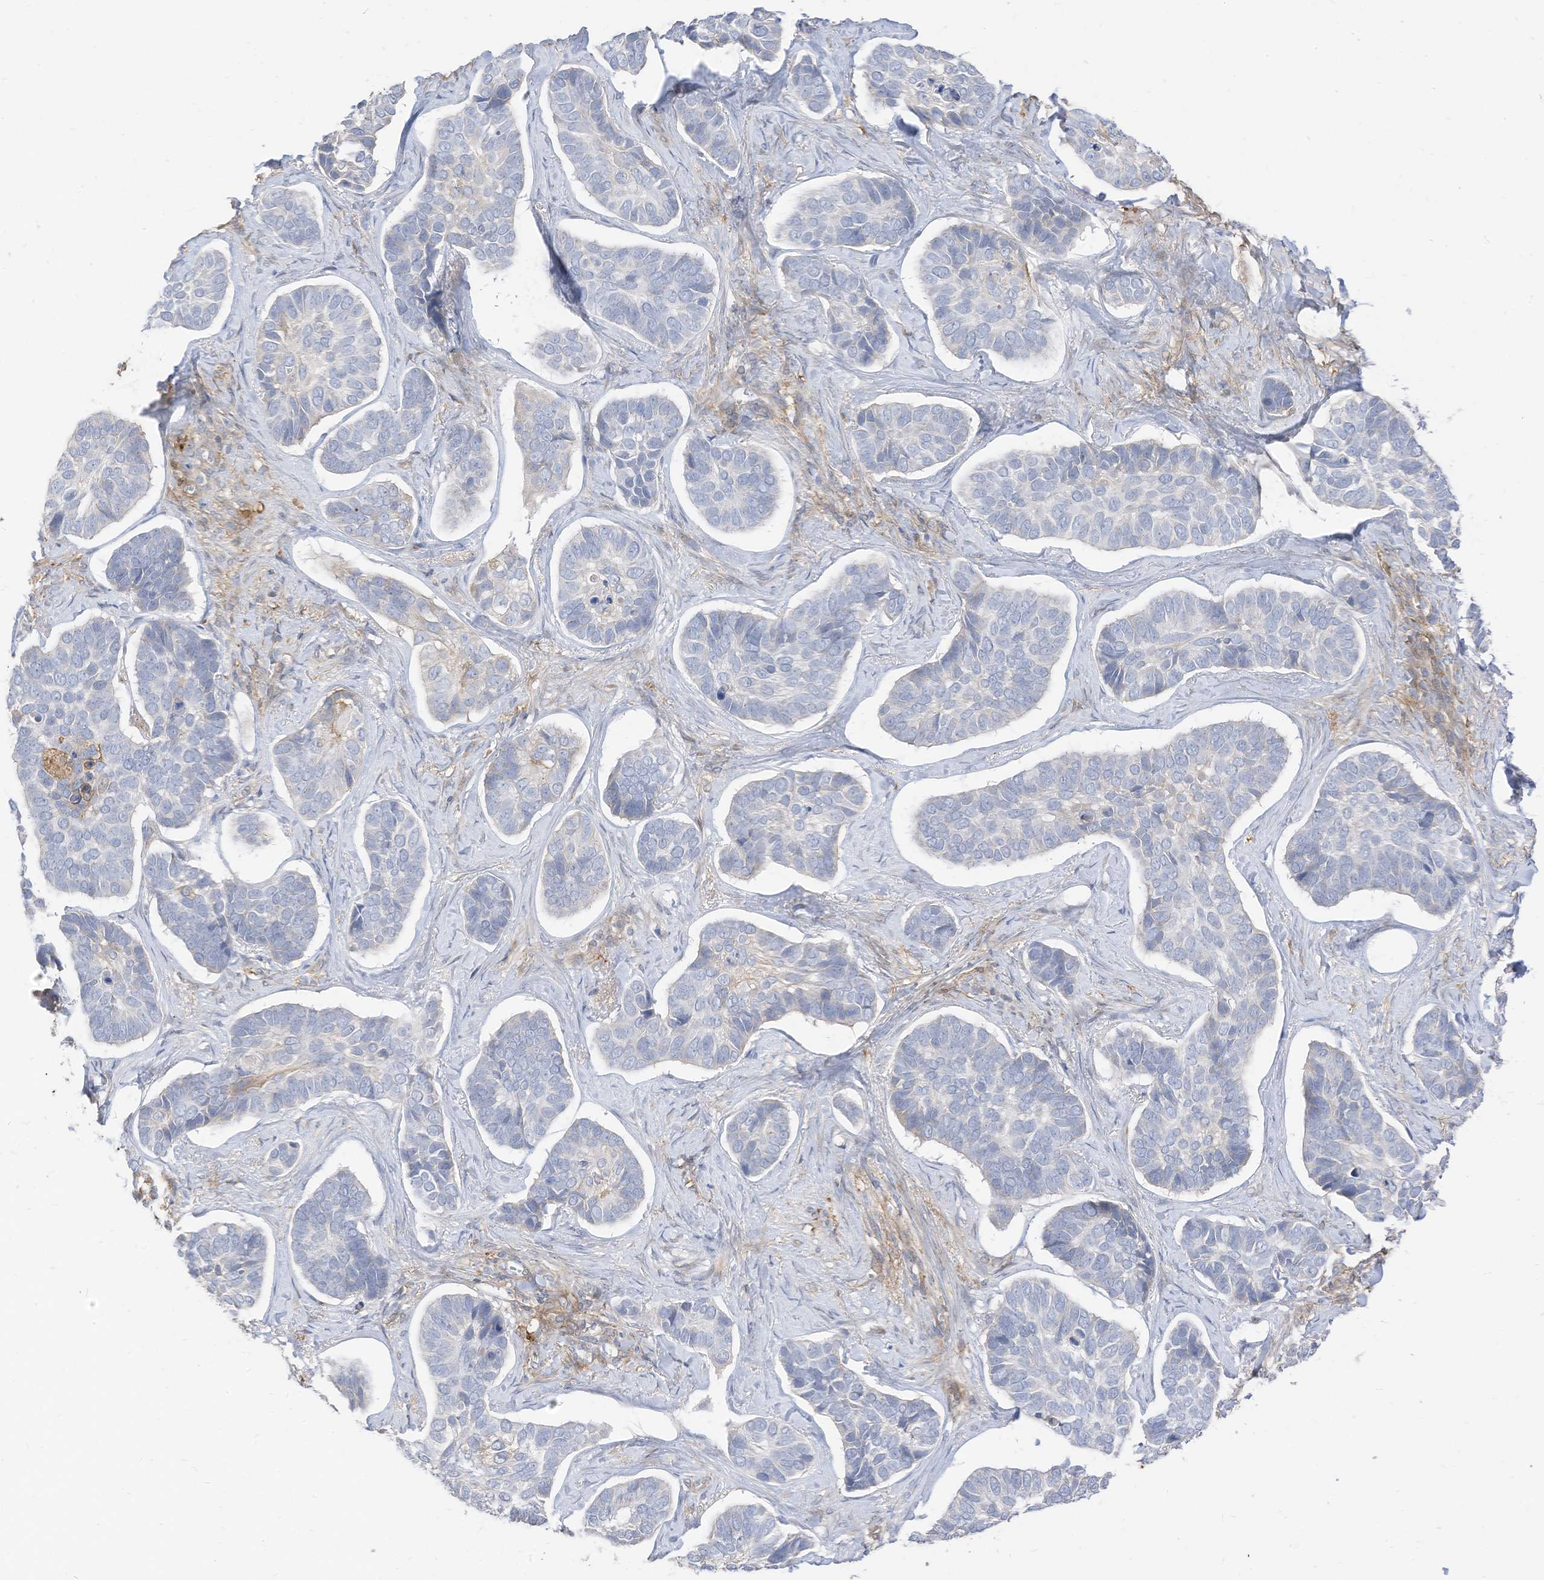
{"staining": {"intensity": "negative", "quantity": "none", "location": "none"}, "tissue": "skin cancer", "cell_type": "Tumor cells", "image_type": "cancer", "snomed": [{"axis": "morphology", "description": "Basal cell carcinoma"}, {"axis": "topography", "description": "Skin"}], "caption": "This is an immunohistochemistry (IHC) image of human basal cell carcinoma (skin). There is no expression in tumor cells.", "gene": "ATP13A1", "patient": {"sex": "male", "age": 62}}